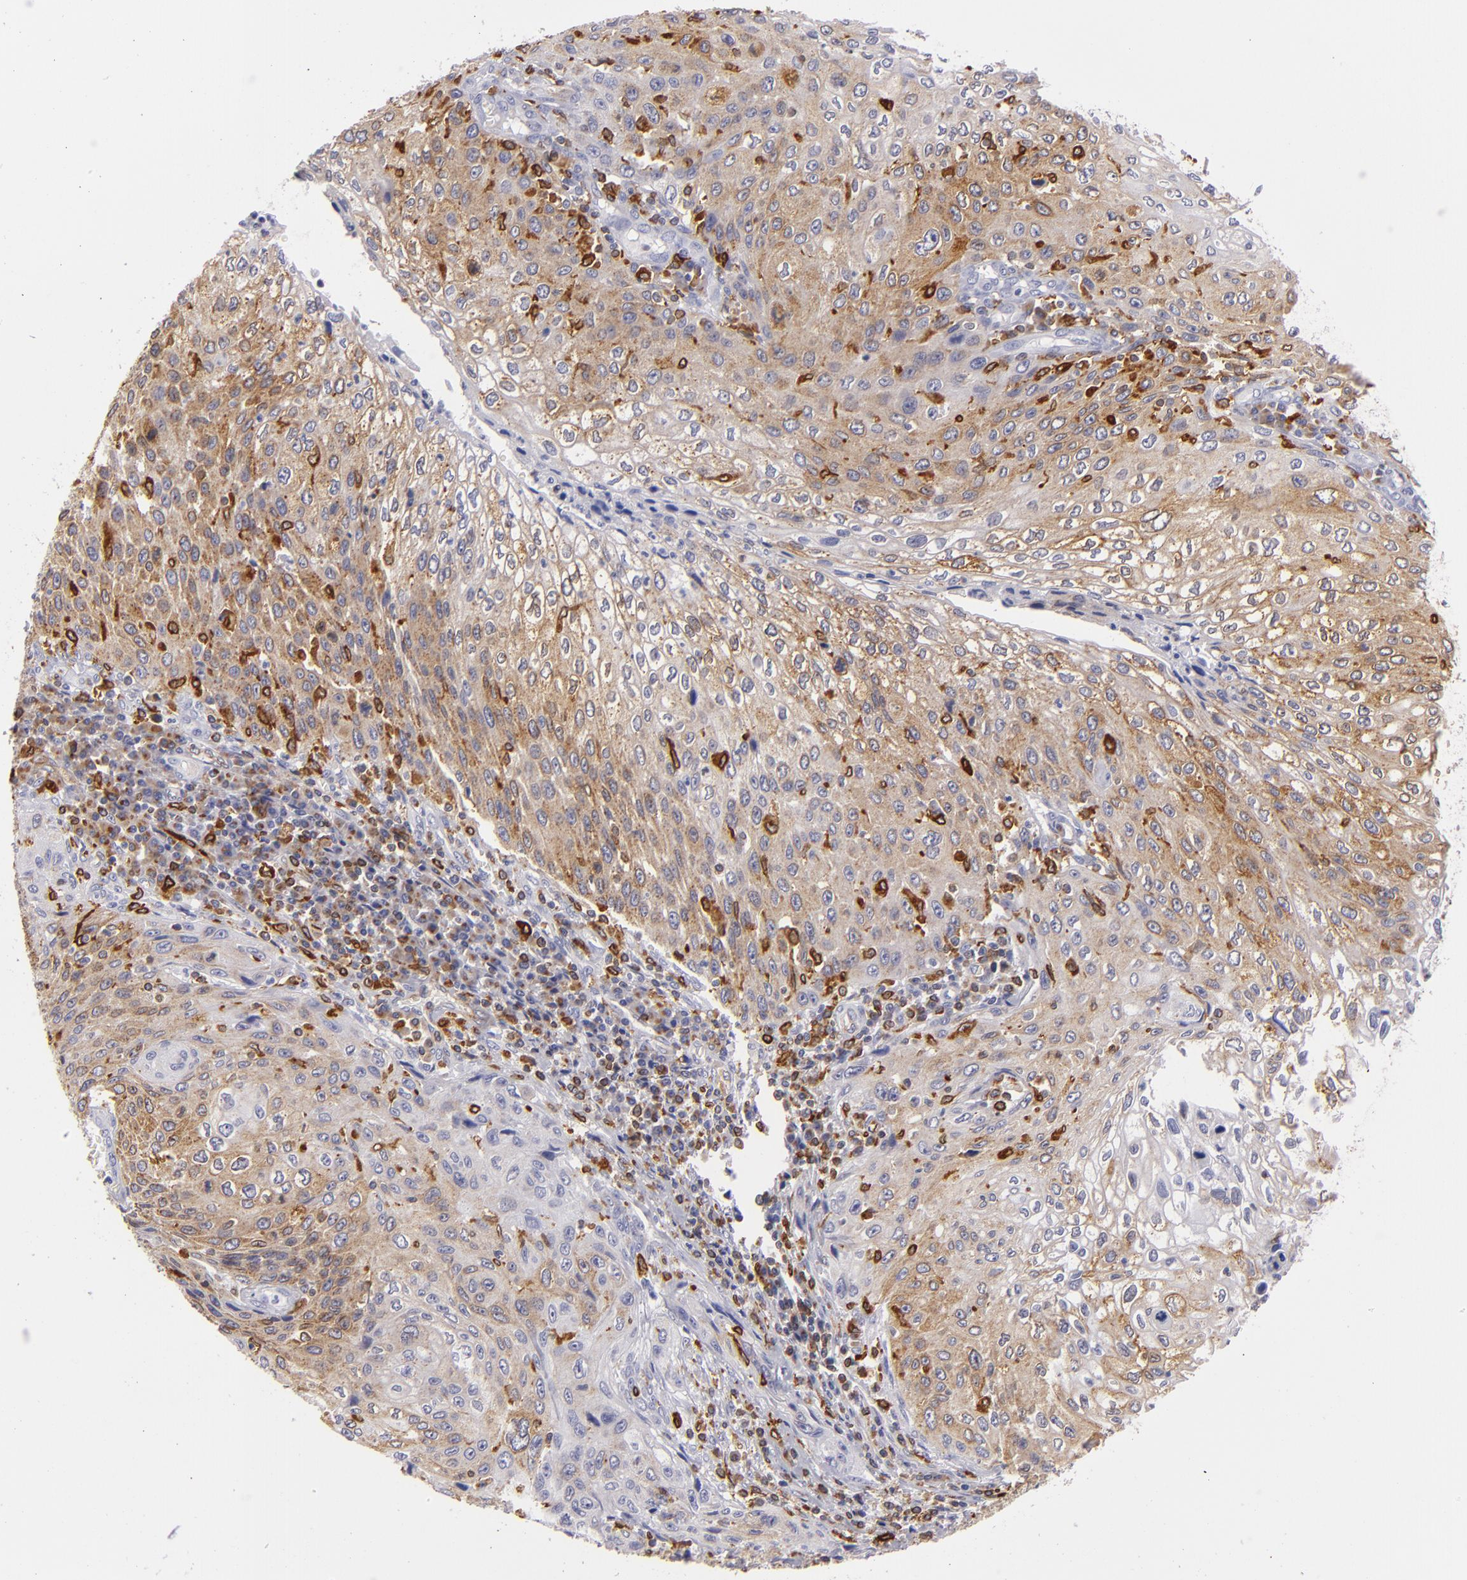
{"staining": {"intensity": "moderate", "quantity": "25%-75%", "location": "cytoplasmic/membranous"}, "tissue": "cervical cancer", "cell_type": "Tumor cells", "image_type": "cancer", "snomed": [{"axis": "morphology", "description": "Squamous cell carcinoma, NOS"}, {"axis": "topography", "description": "Cervix"}], "caption": "Cervical cancer (squamous cell carcinoma) stained with DAB (3,3'-diaminobenzidine) immunohistochemistry exhibits medium levels of moderate cytoplasmic/membranous expression in about 25%-75% of tumor cells. The staining was performed using DAB, with brown indicating positive protein expression. Nuclei are stained blue with hematoxylin.", "gene": "CD74", "patient": {"sex": "female", "age": 32}}